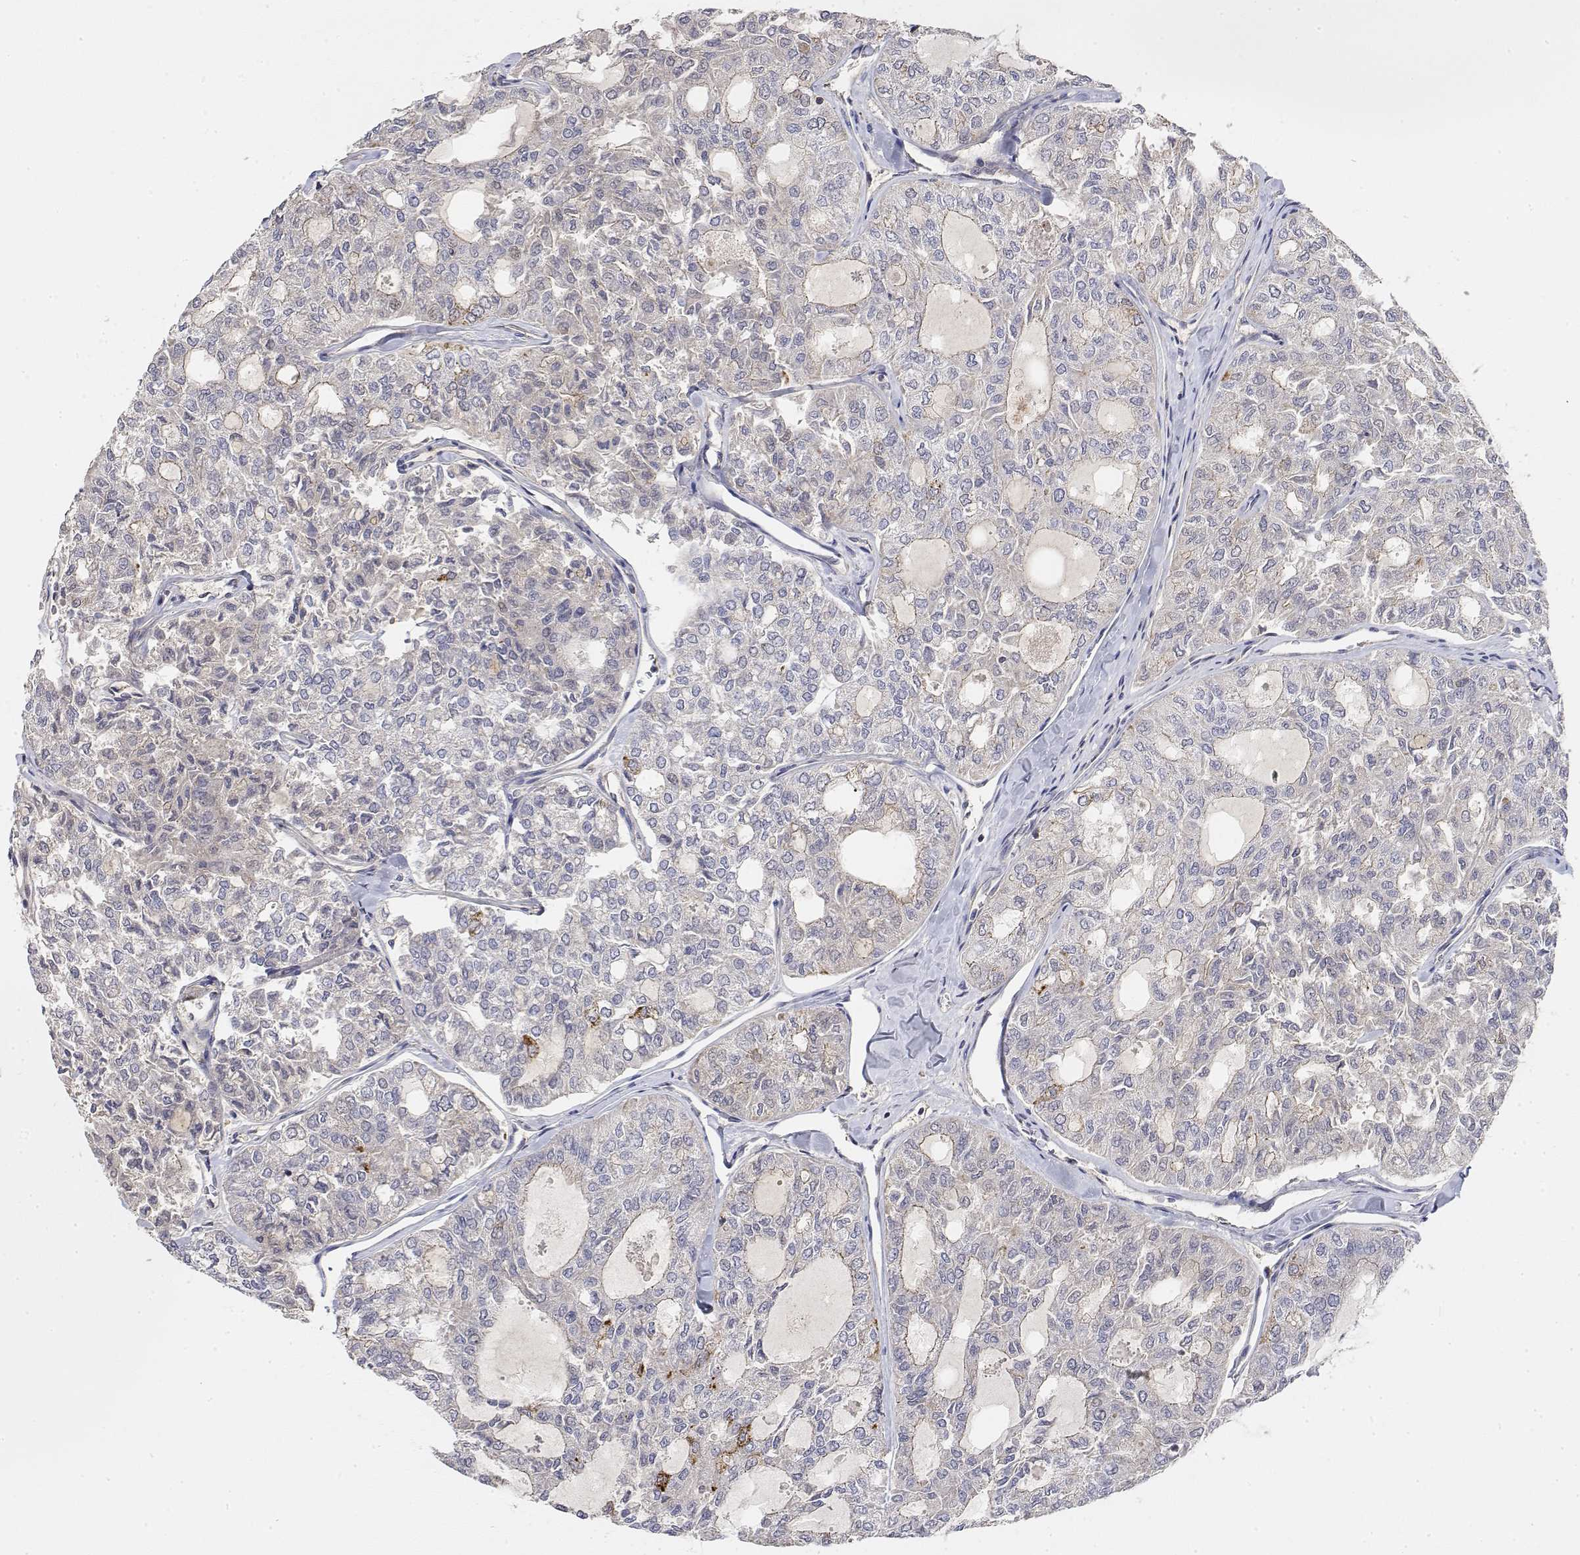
{"staining": {"intensity": "moderate", "quantity": "<25%", "location": "cytoplasmic/membranous"}, "tissue": "thyroid cancer", "cell_type": "Tumor cells", "image_type": "cancer", "snomed": [{"axis": "morphology", "description": "Follicular adenoma carcinoma, NOS"}, {"axis": "topography", "description": "Thyroid gland"}], "caption": "Moderate cytoplasmic/membranous positivity for a protein is seen in about <25% of tumor cells of follicular adenoma carcinoma (thyroid) using immunohistochemistry.", "gene": "LONRF3", "patient": {"sex": "male", "age": 75}}